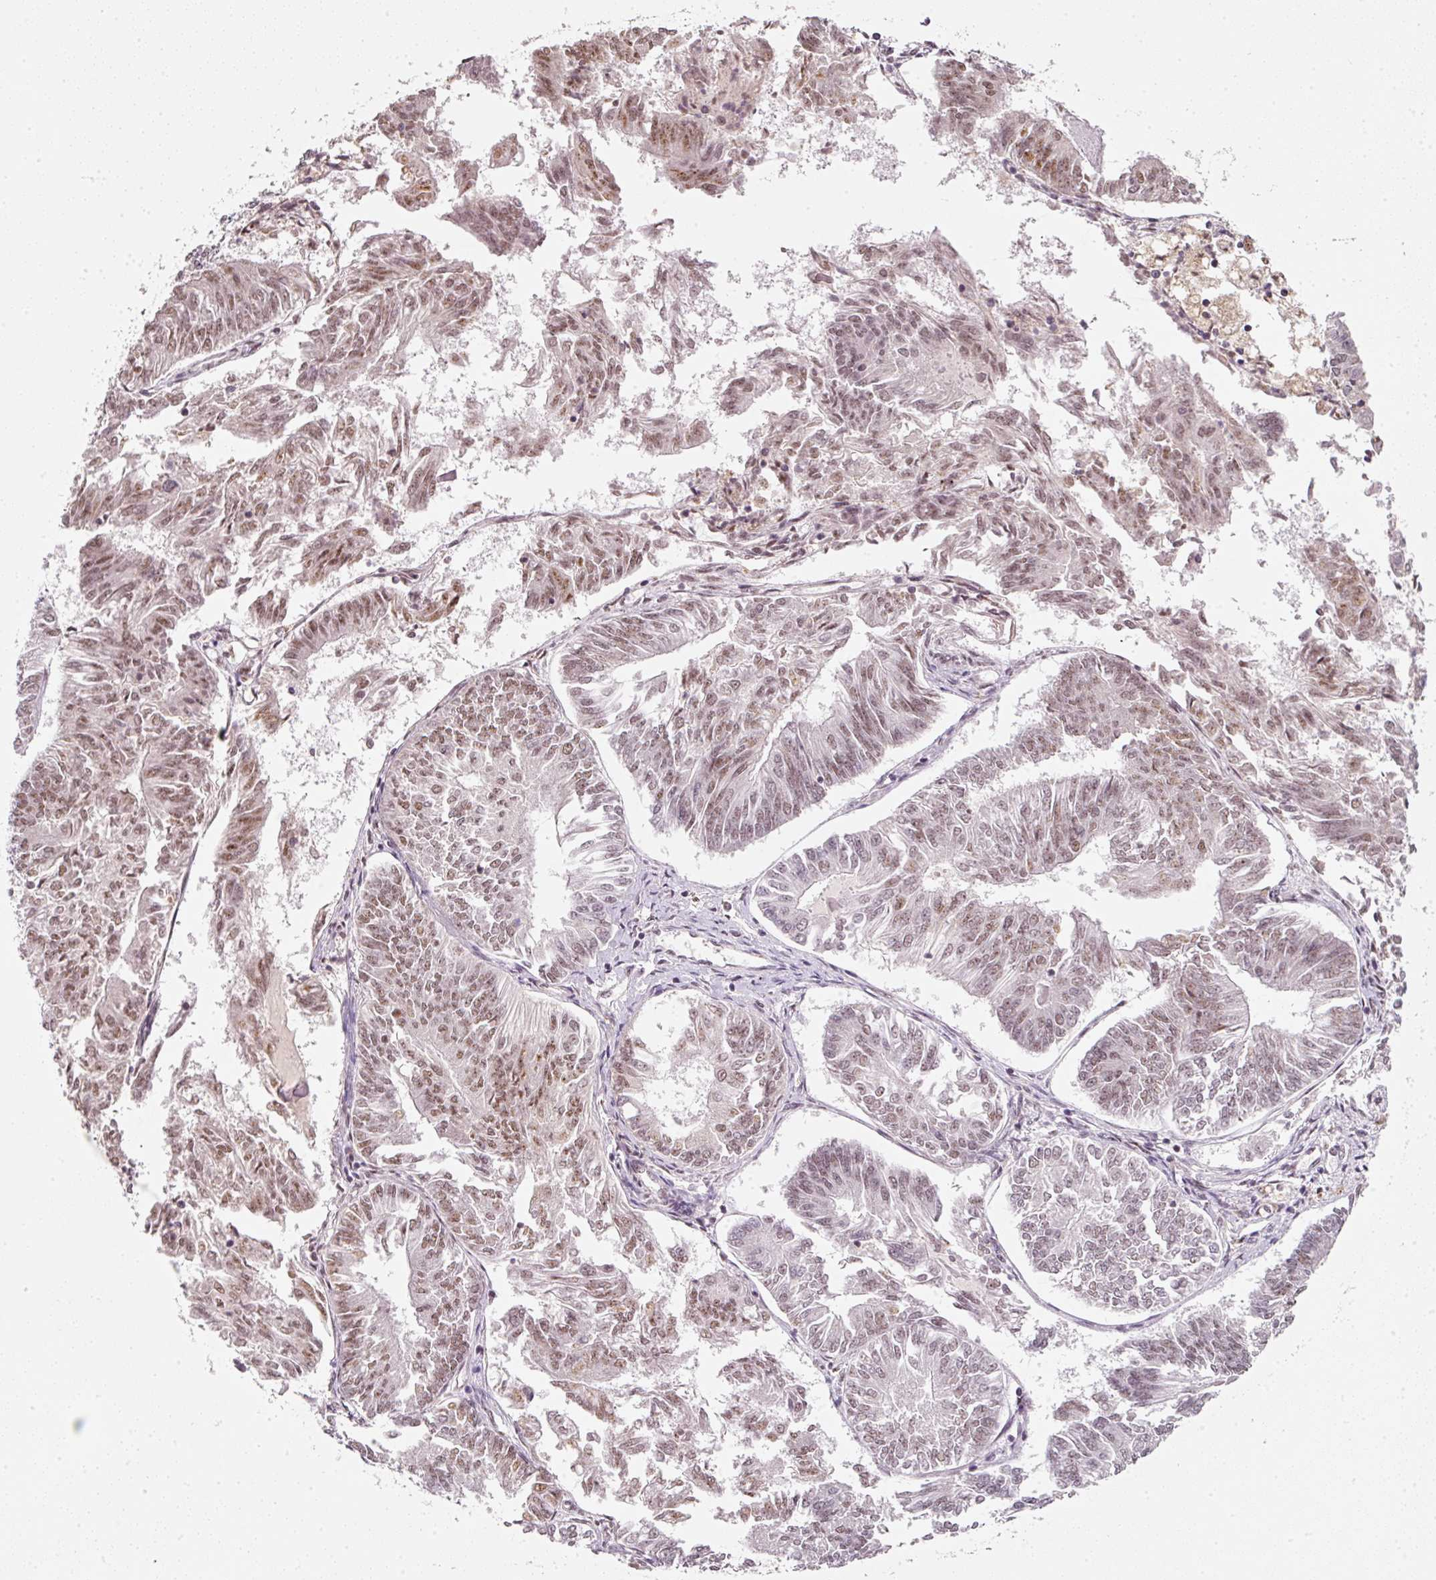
{"staining": {"intensity": "moderate", "quantity": "25%-75%", "location": "nuclear"}, "tissue": "endometrial cancer", "cell_type": "Tumor cells", "image_type": "cancer", "snomed": [{"axis": "morphology", "description": "Adenocarcinoma, NOS"}, {"axis": "topography", "description": "Endometrium"}], "caption": "Protein staining displays moderate nuclear positivity in approximately 25%-75% of tumor cells in endometrial adenocarcinoma.", "gene": "FSTL3", "patient": {"sex": "female", "age": 58}}